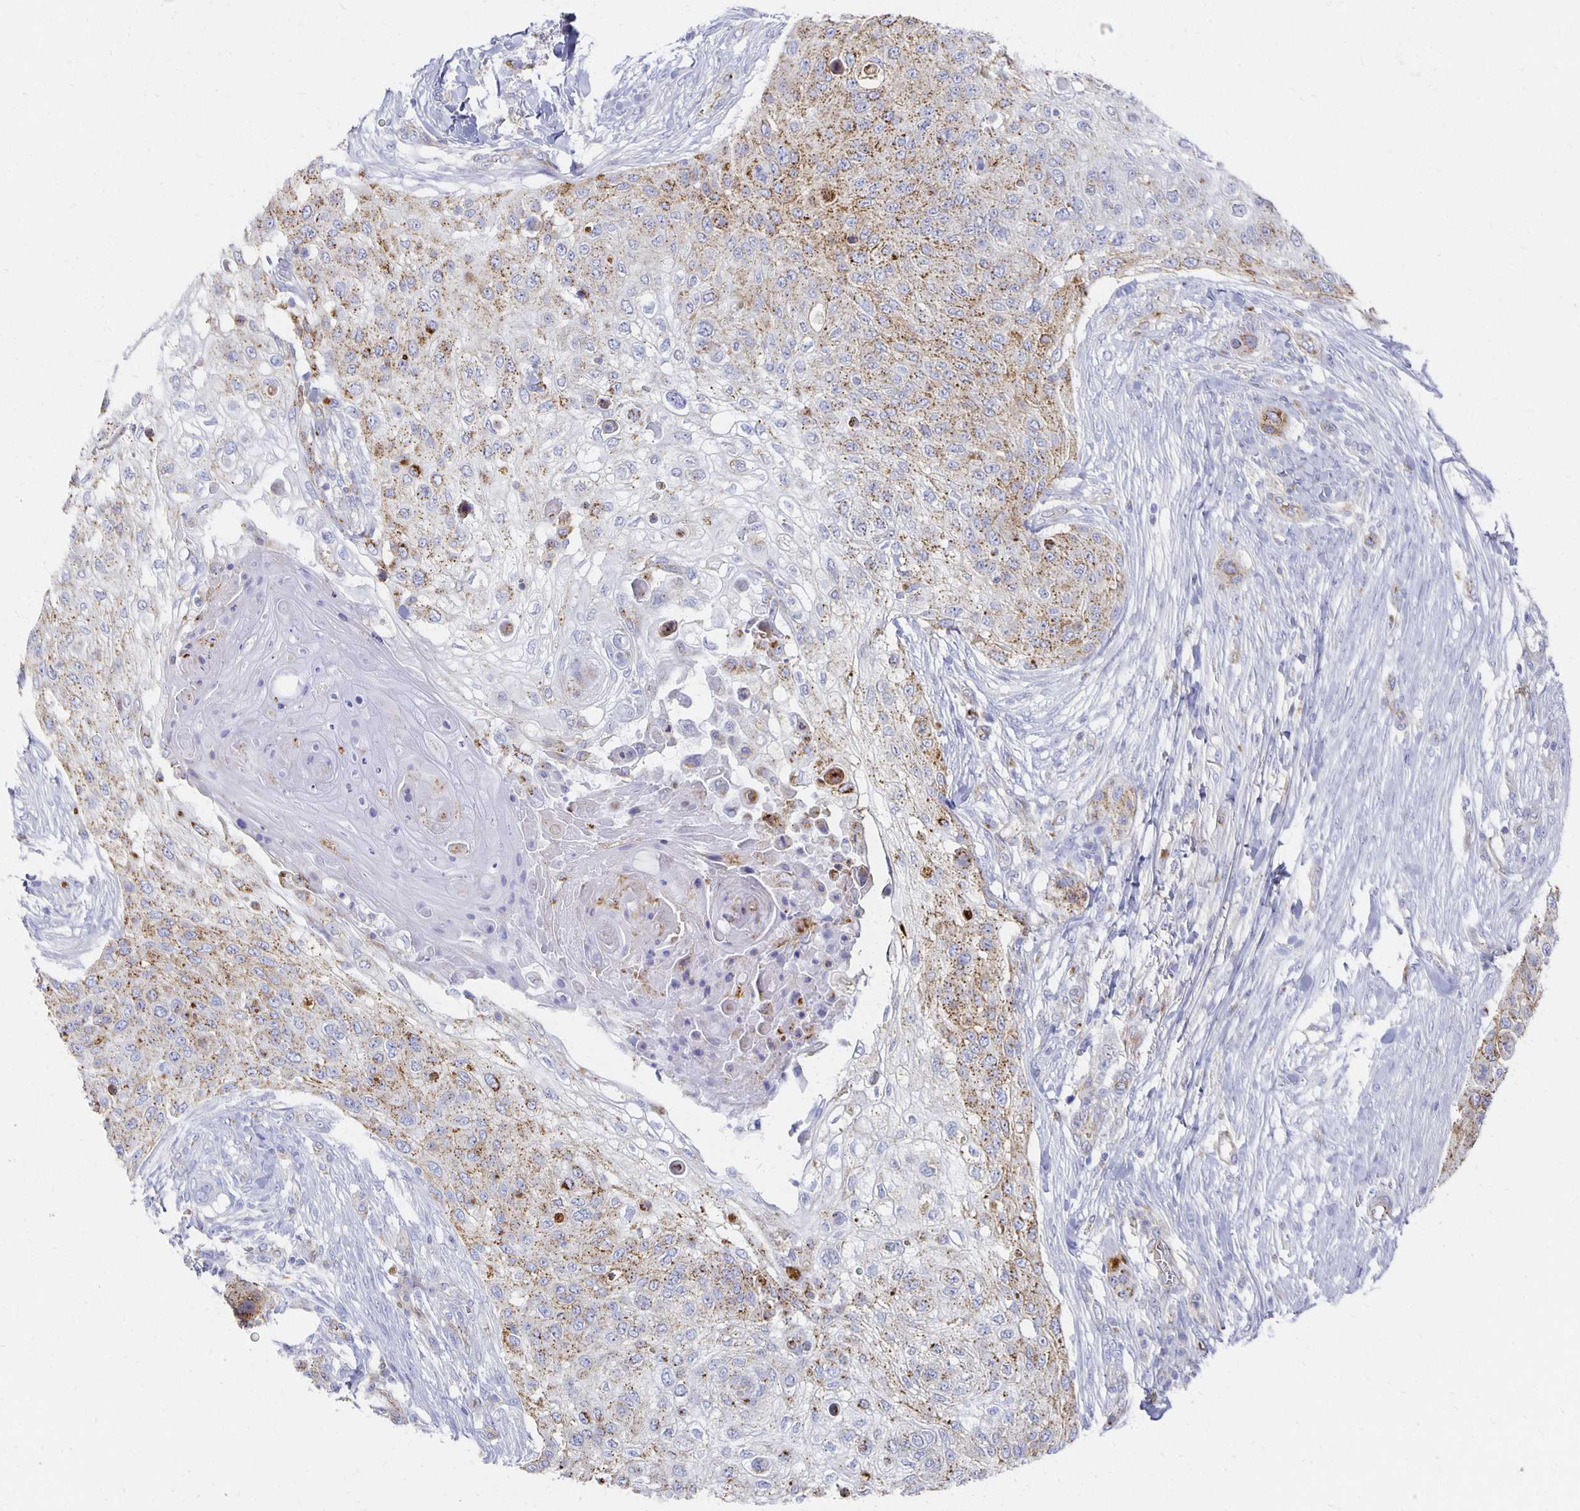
{"staining": {"intensity": "moderate", "quantity": ">75%", "location": "cytoplasmic/membranous"}, "tissue": "skin cancer", "cell_type": "Tumor cells", "image_type": "cancer", "snomed": [{"axis": "morphology", "description": "Squamous cell carcinoma, NOS"}, {"axis": "topography", "description": "Skin"}], "caption": "Protein staining displays moderate cytoplasmic/membranous staining in approximately >75% of tumor cells in skin cancer.", "gene": "TAAR1", "patient": {"sex": "female", "age": 87}}